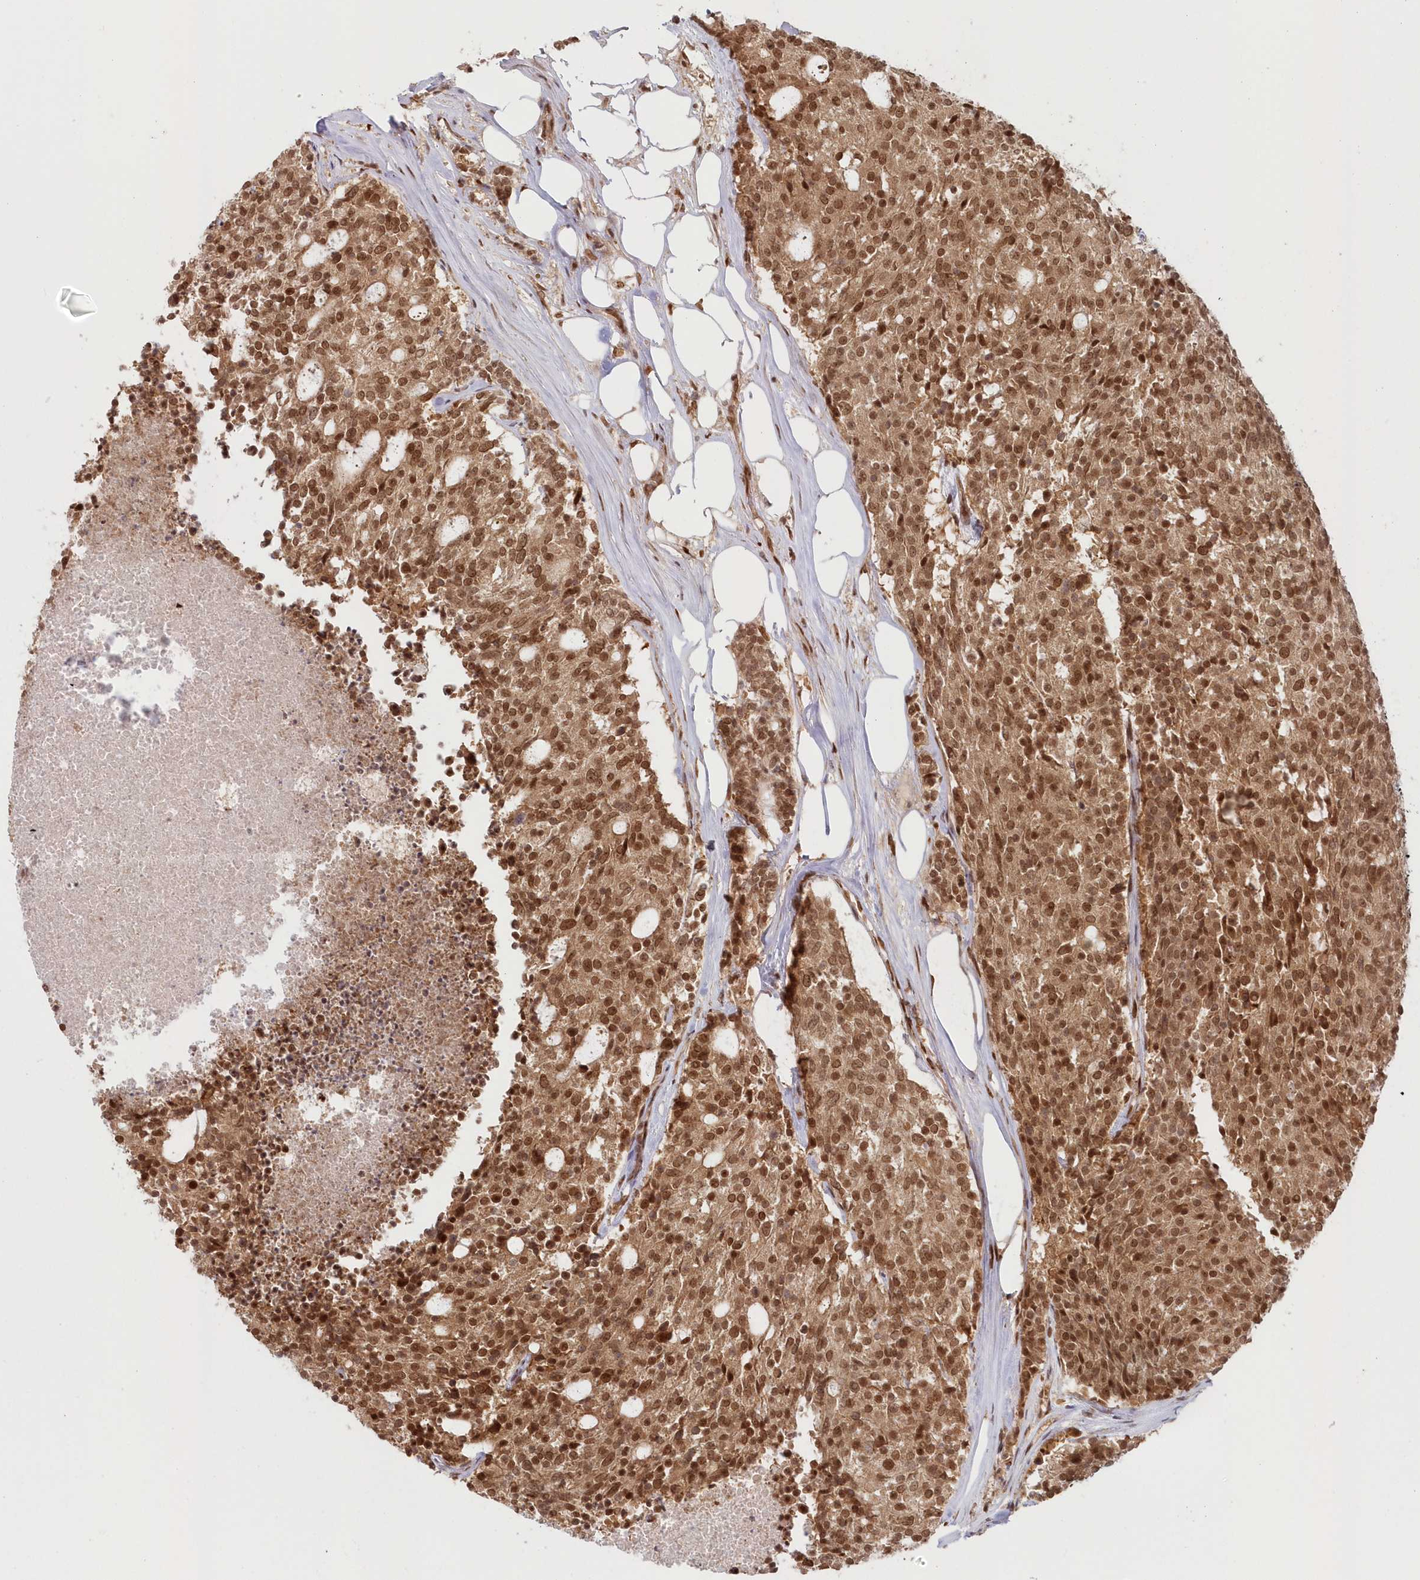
{"staining": {"intensity": "moderate", "quantity": ">75%", "location": "cytoplasmic/membranous,nuclear"}, "tissue": "carcinoid", "cell_type": "Tumor cells", "image_type": "cancer", "snomed": [{"axis": "morphology", "description": "Carcinoid, malignant, NOS"}, {"axis": "topography", "description": "Pancreas"}], "caption": "Tumor cells reveal moderate cytoplasmic/membranous and nuclear staining in approximately >75% of cells in carcinoid.", "gene": "TOGARAM2", "patient": {"sex": "female", "age": 54}}